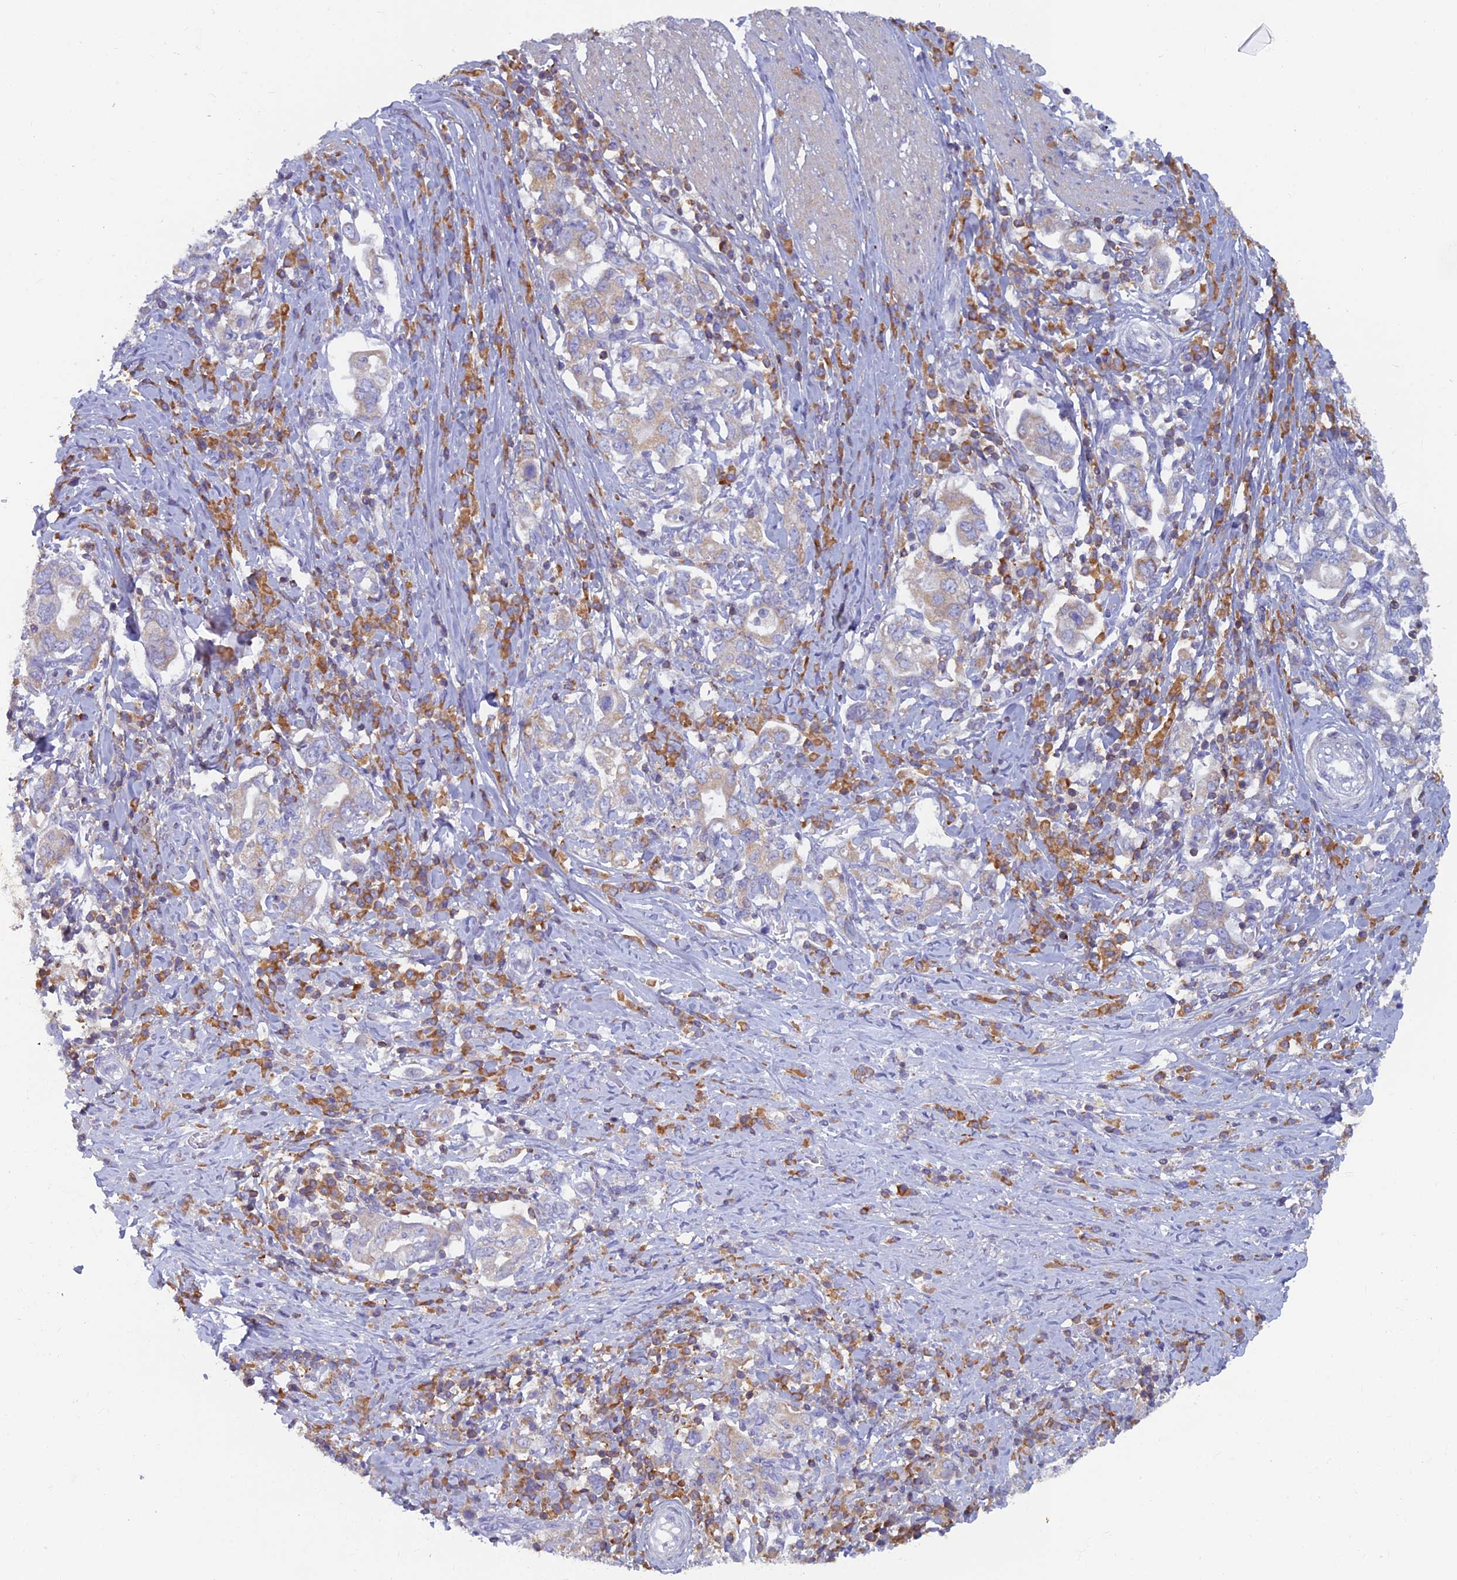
{"staining": {"intensity": "weak", "quantity": "<25%", "location": "cytoplasmic/membranous"}, "tissue": "stomach cancer", "cell_type": "Tumor cells", "image_type": "cancer", "snomed": [{"axis": "morphology", "description": "Adenocarcinoma, NOS"}, {"axis": "topography", "description": "Stomach, upper"}, {"axis": "topography", "description": "Stomach"}], "caption": "IHC image of stomach cancer stained for a protein (brown), which shows no staining in tumor cells. Nuclei are stained in blue.", "gene": "ABI3BP", "patient": {"sex": "male", "age": 62}}